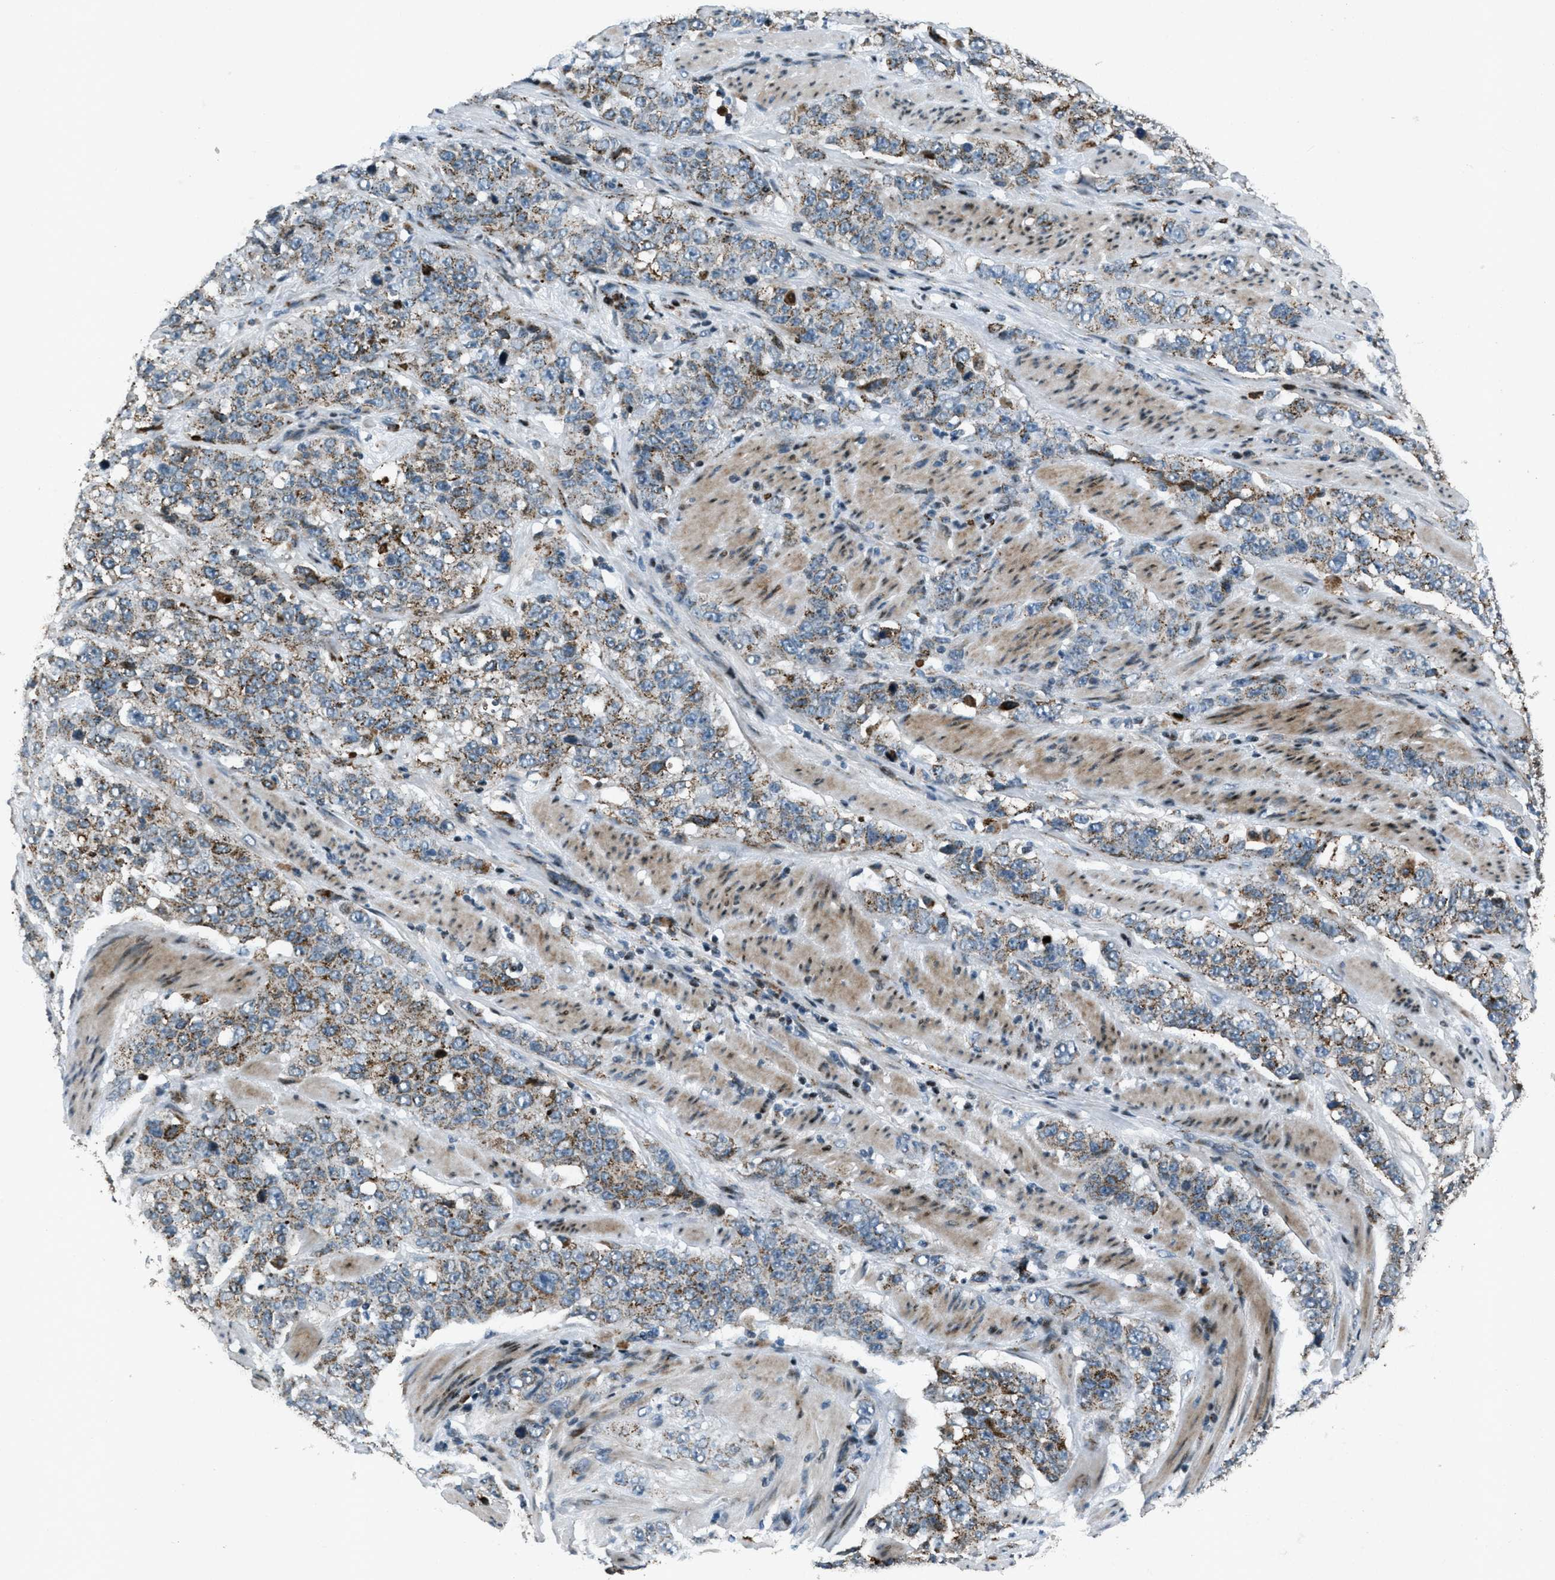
{"staining": {"intensity": "moderate", "quantity": ">75%", "location": "cytoplasmic/membranous"}, "tissue": "stomach cancer", "cell_type": "Tumor cells", "image_type": "cancer", "snomed": [{"axis": "morphology", "description": "Adenocarcinoma, NOS"}, {"axis": "topography", "description": "Stomach"}], "caption": "Adenocarcinoma (stomach) stained for a protein exhibits moderate cytoplasmic/membranous positivity in tumor cells. The staining is performed using DAB brown chromogen to label protein expression. The nuclei are counter-stained blue using hematoxylin.", "gene": "GPC6", "patient": {"sex": "male", "age": 48}}